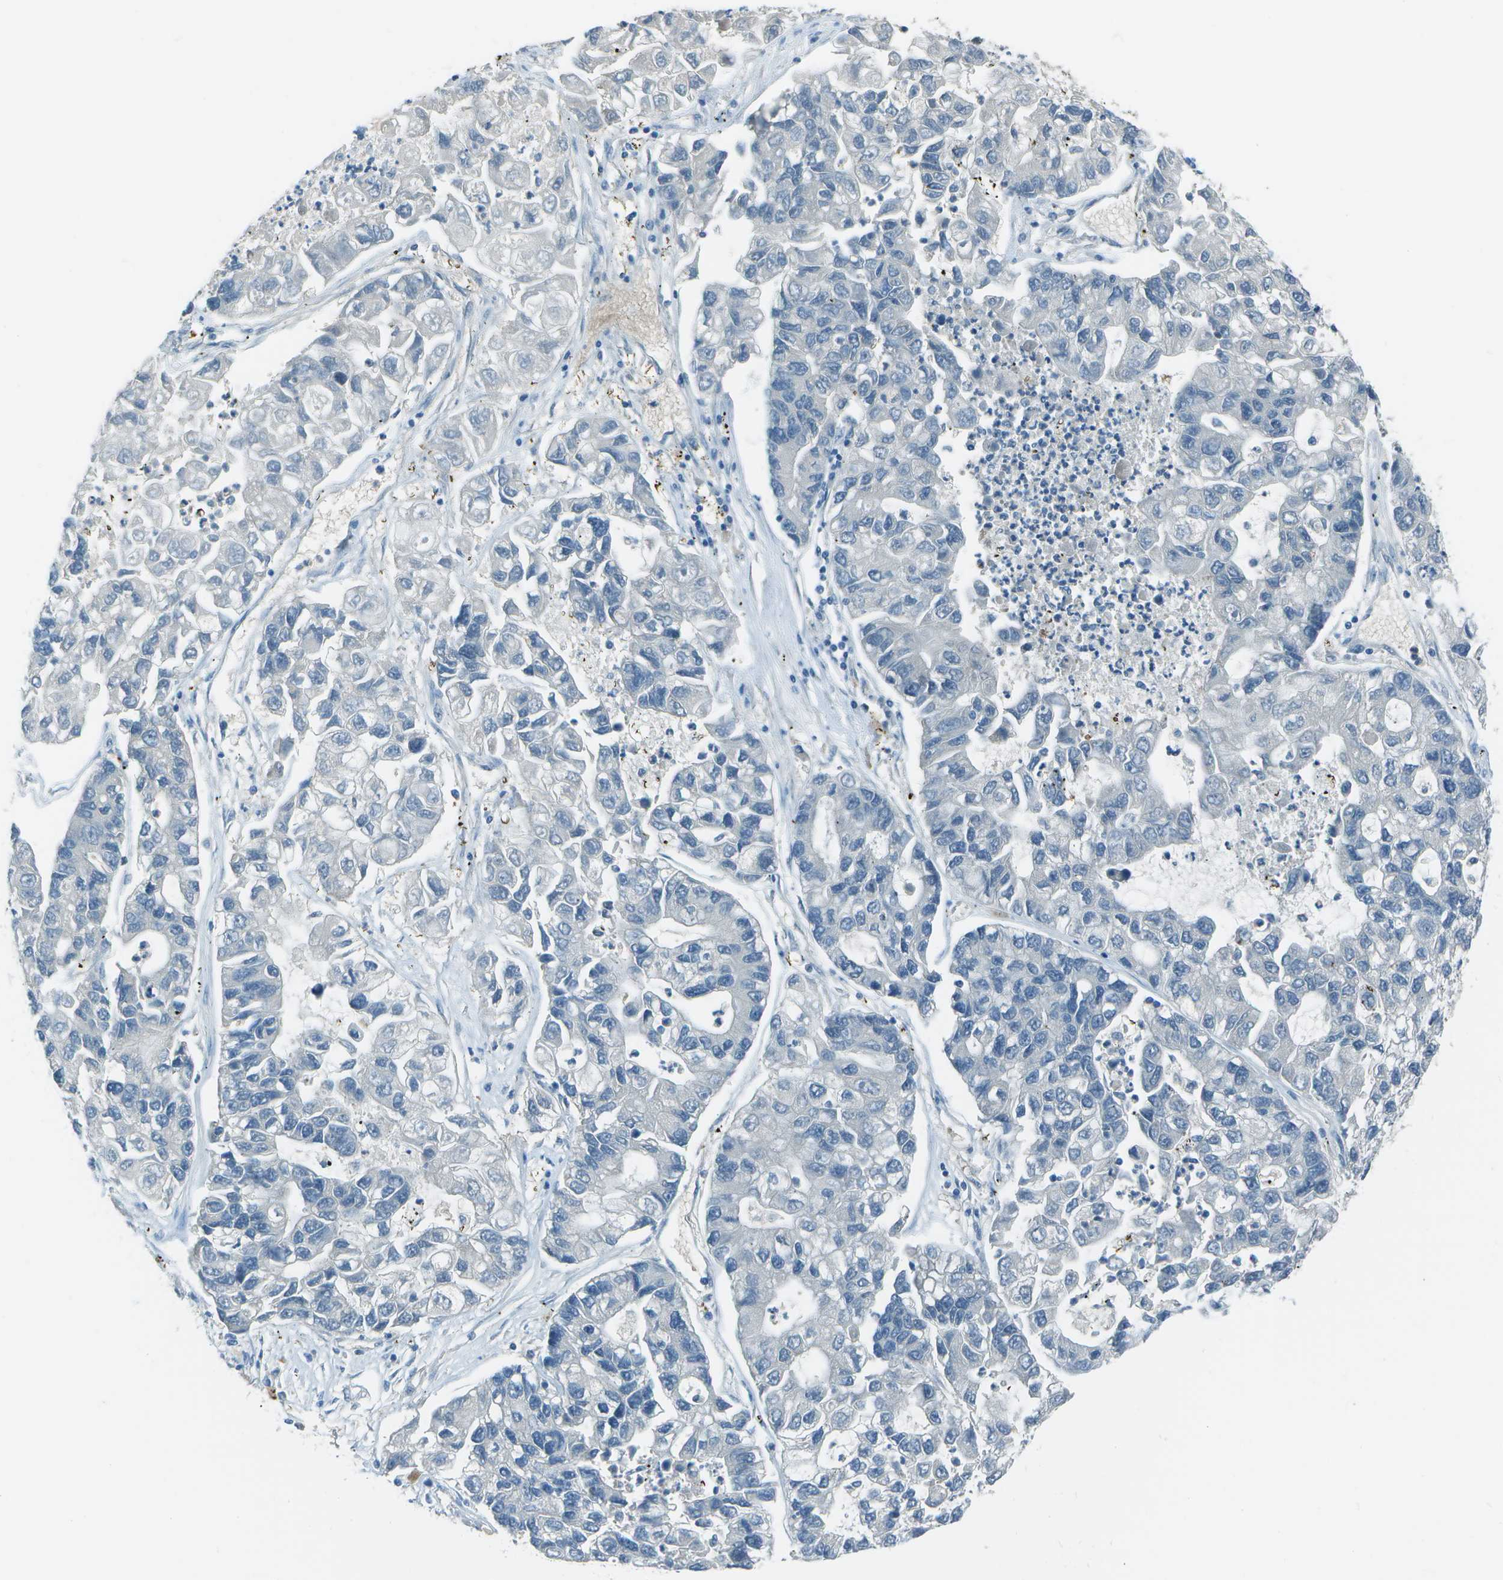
{"staining": {"intensity": "negative", "quantity": "none", "location": "none"}, "tissue": "lung cancer", "cell_type": "Tumor cells", "image_type": "cancer", "snomed": [{"axis": "morphology", "description": "Adenocarcinoma, NOS"}, {"axis": "topography", "description": "Lung"}], "caption": "Lung adenocarcinoma was stained to show a protein in brown. There is no significant positivity in tumor cells. (DAB immunohistochemistry (IHC), high magnification).", "gene": "ASL", "patient": {"sex": "female", "age": 51}}